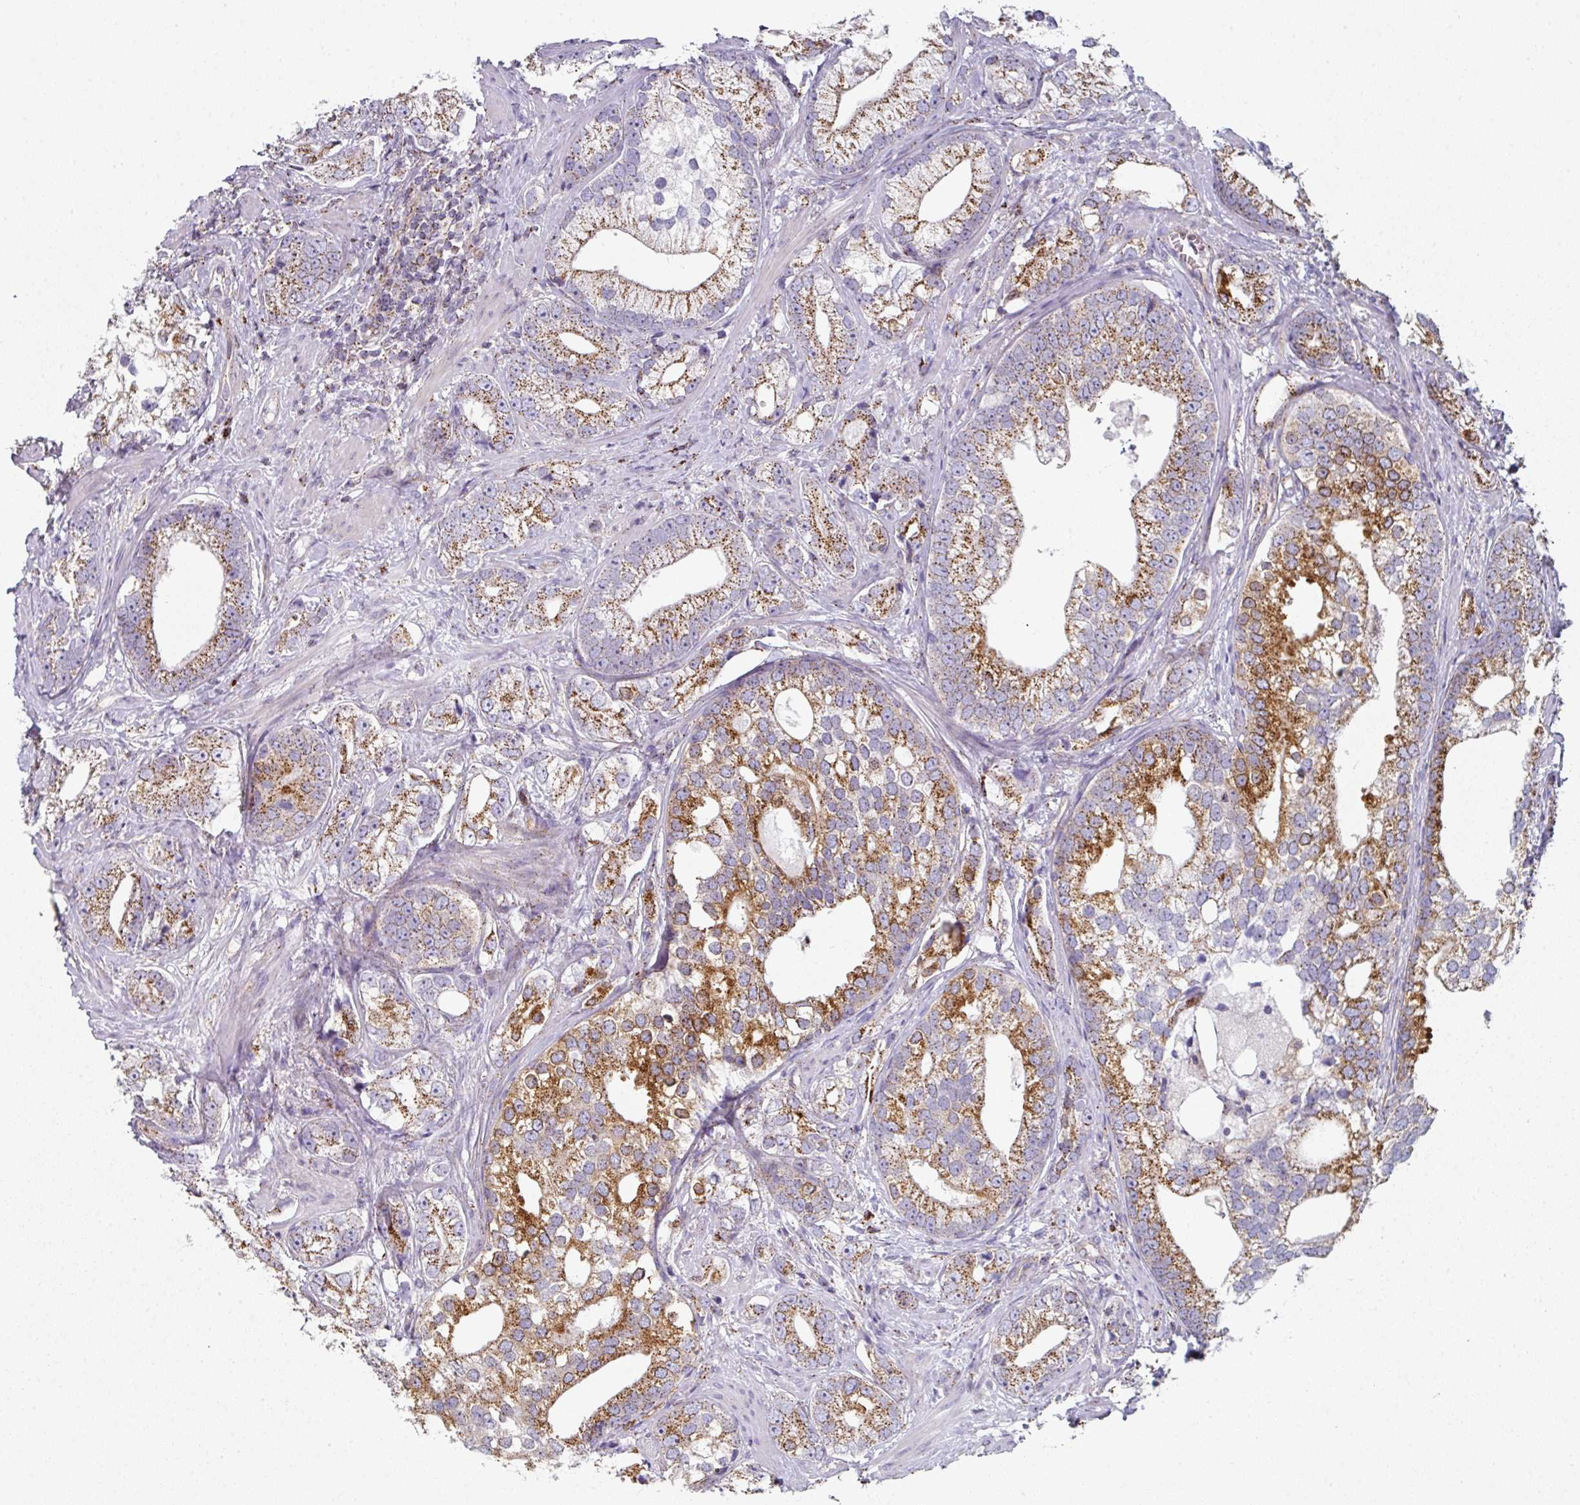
{"staining": {"intensity": "strong", "quantity": "25%-75%", "location": "cytoplasmic/membranous"}, "tissue": "prostate cancer", "cell_type": "Tumor cells", "image_type": "cancer", "snomed": [{"axis": "morphology", "description": "Adenocarcinoma, High grade"}, {"axis": "topography", "description": "Prostate"}], "caption": "Prostate cancer stained for a protein (brown) exhibits strong cytoplasmic/membranous positive staining in approximately 25%-75% of tumor cells.", "gene": "CCDC85B", "patient": {"sex": "male", "age": 75}}